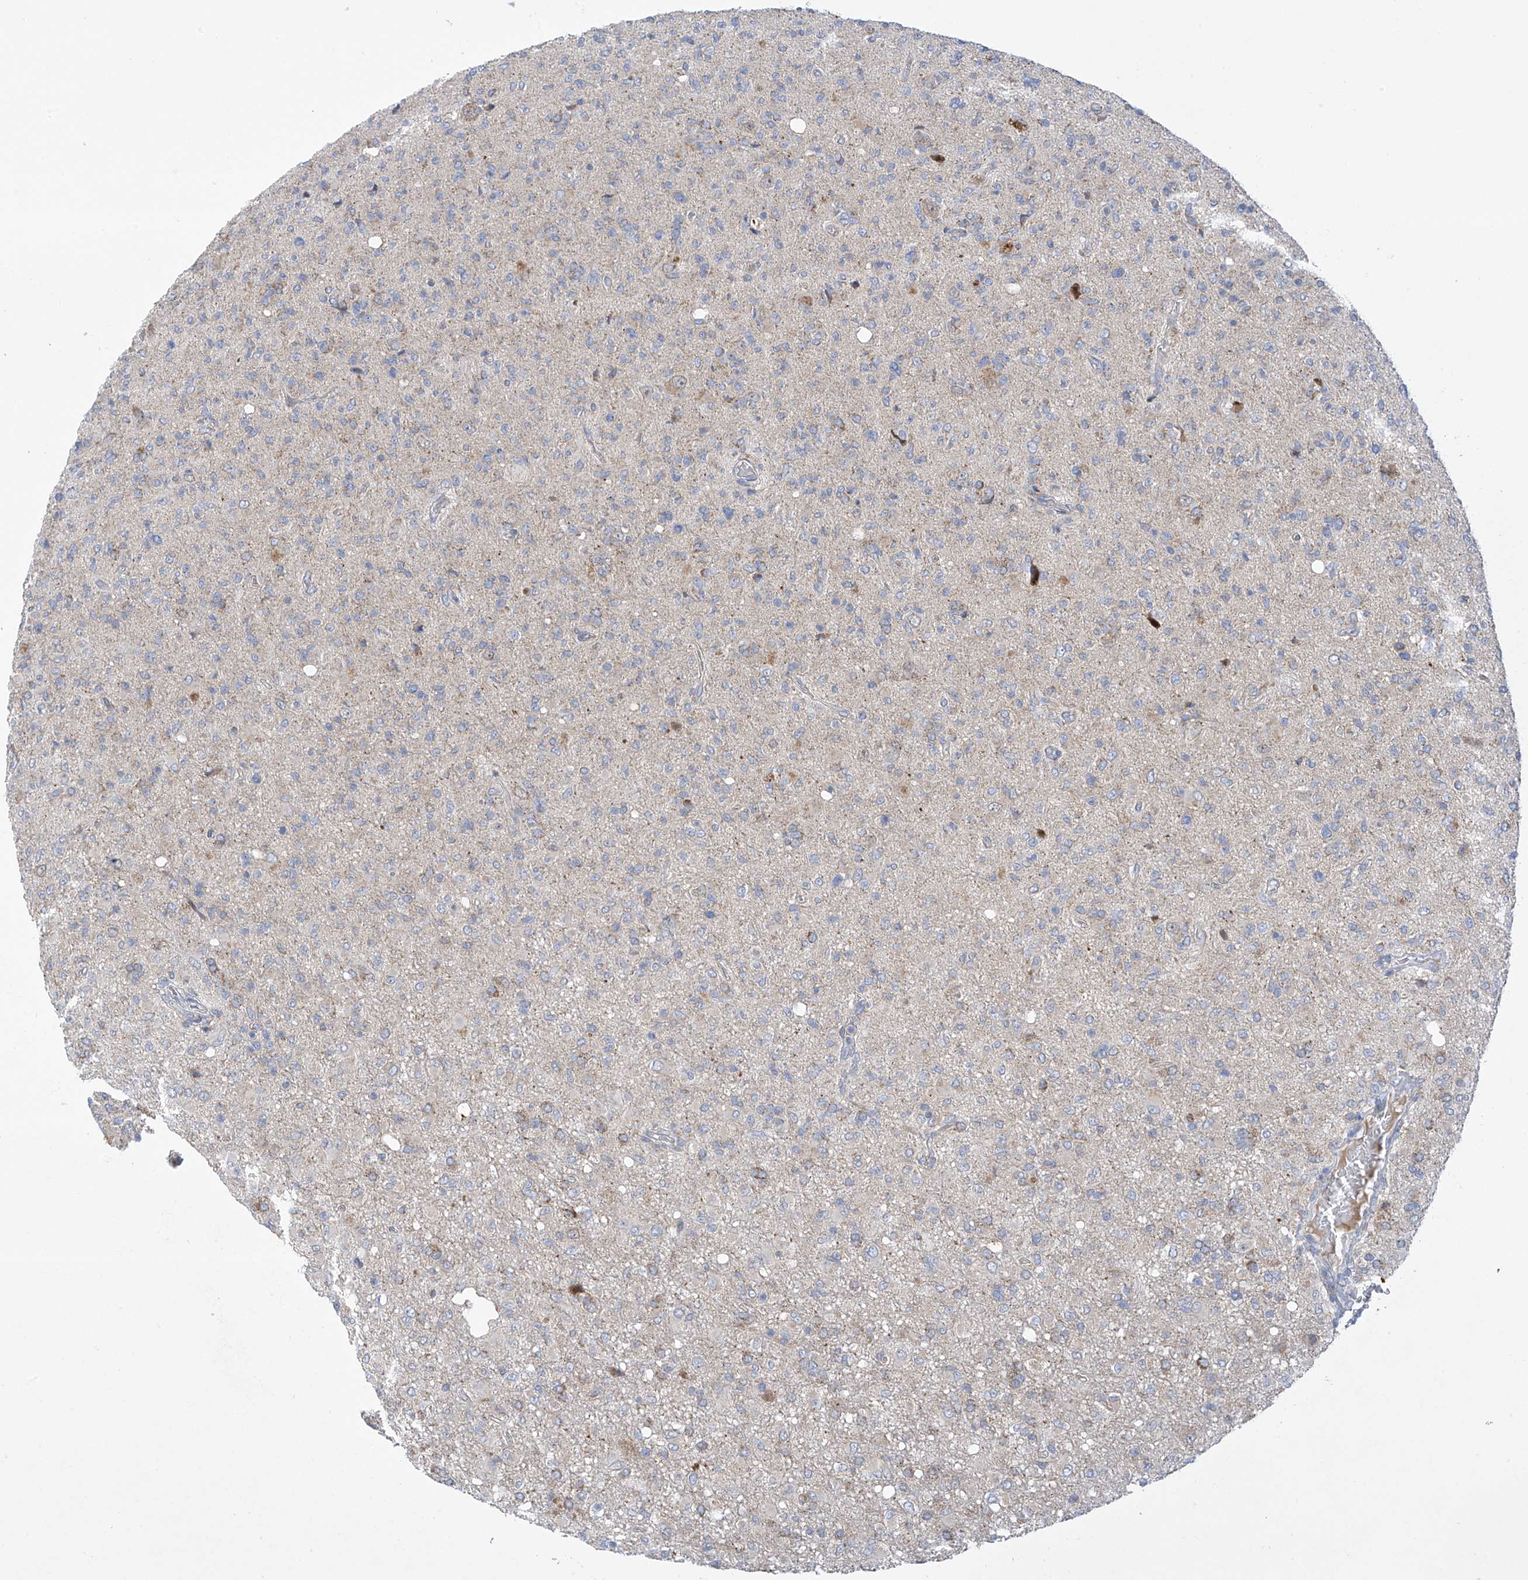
{"staining": {"intensity": "negative", "quantity": "none", "location": "none"}, "tissue": "glioma", "cell_type": "Tumor cells", "image_type": "cancer", "snomed": [{"axis": "morphology", "description": "Glioma, malignant, High grade"}, {"axis": "topography", "description": "Brain"}], "caption": "Glioma stained for a protein using IHC demonstrates no positivity tumor cells.", "gene": "METTL18", "patient": {"sex": "female", "age": 57}}